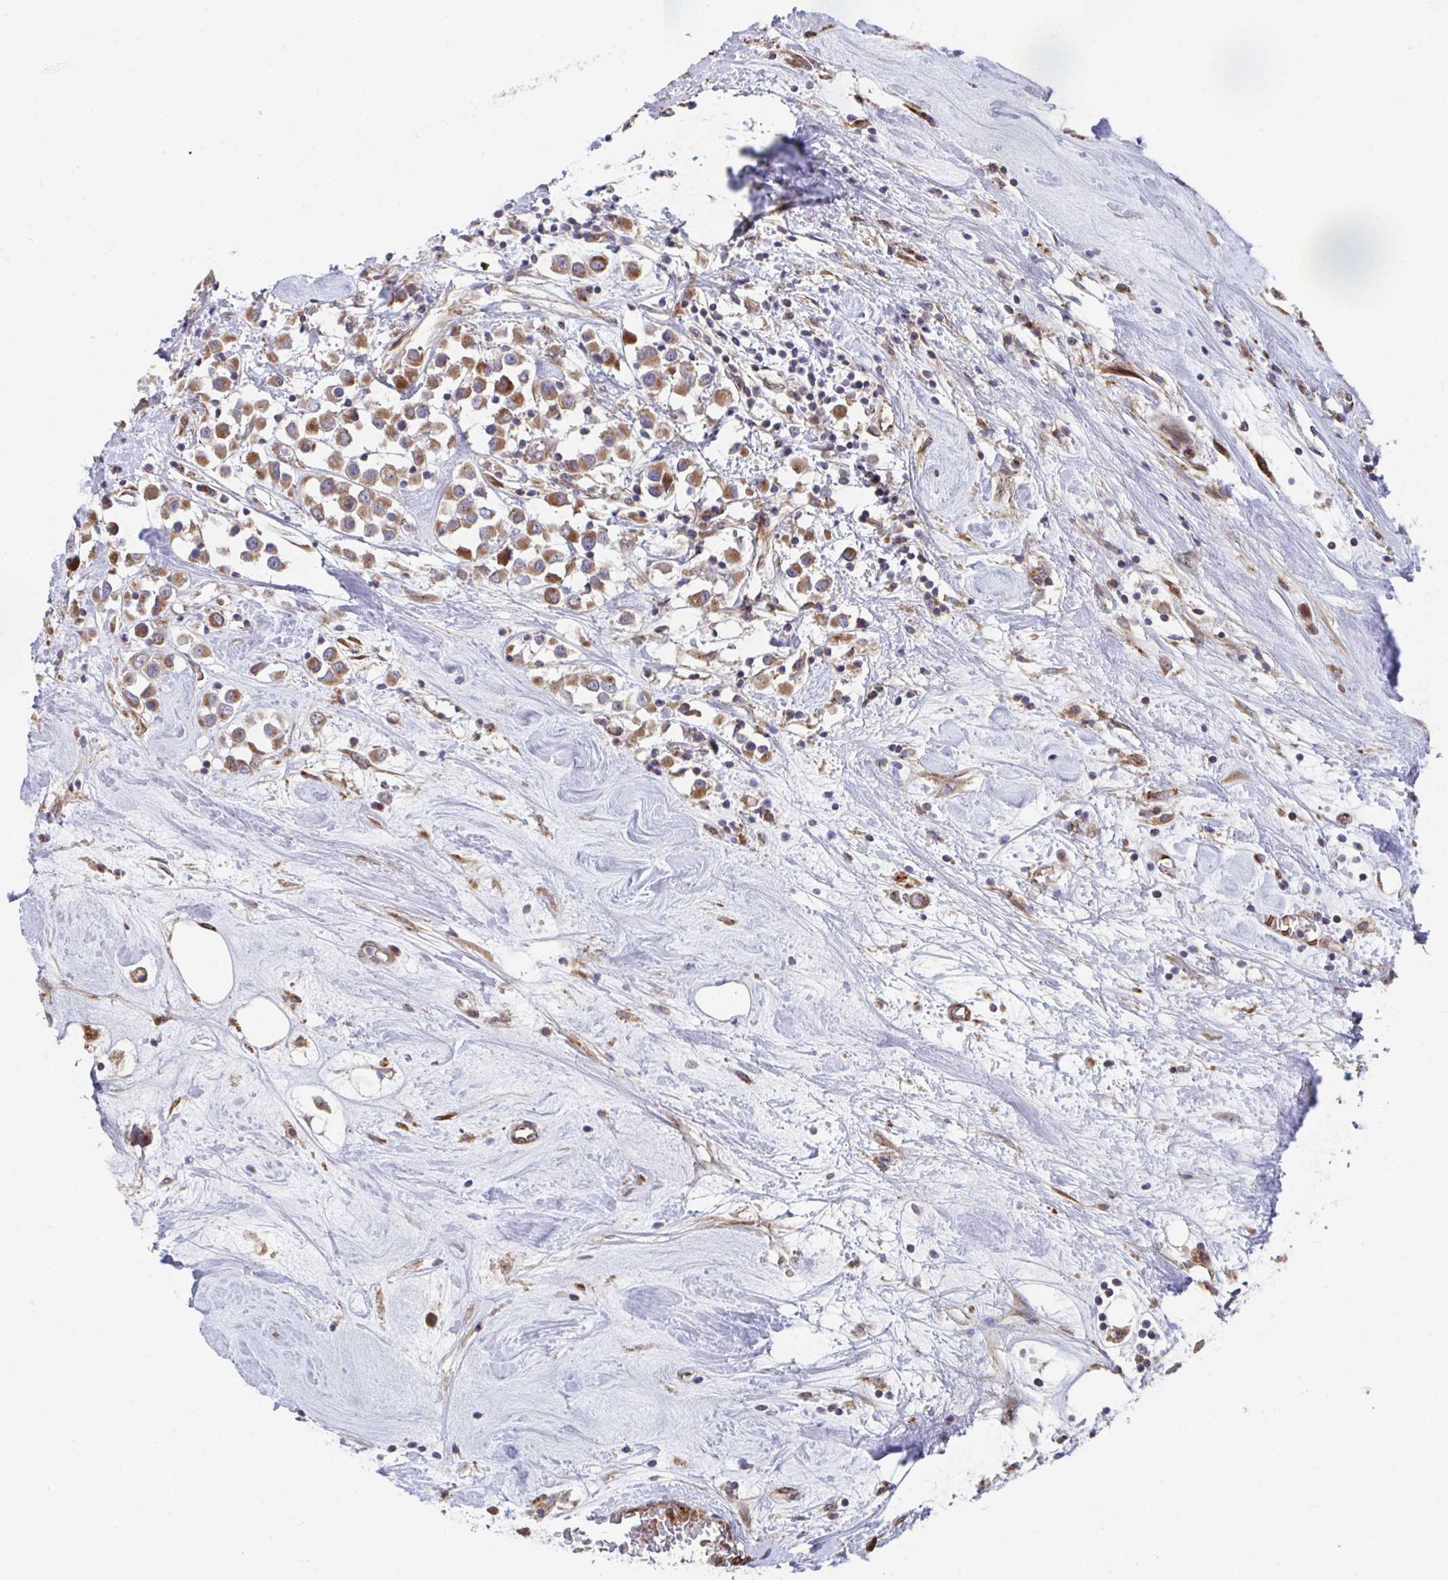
{"staining": {"intensity": "moderate", "quantity": ">75%", "location": "cytoplasmic/membranous"}, "tissue": "breast cancer", "cell_type": "Tumor cells", "image_type": "cancer", "snomed": [{"axis": "morphology", "description": "Duct carcinoma"}, {"axis": "topography", "description": "Breast"}], "caption": "Breast cancer (infiltrating ductal carcinoma) tissue reveals moderate cytoplasmic/membranous positivity in approximately >75% of tumor cells, visualized by immunohistochemistry.", "gene": "FJX1", "patient": {"sex": "female", "age": 61}}